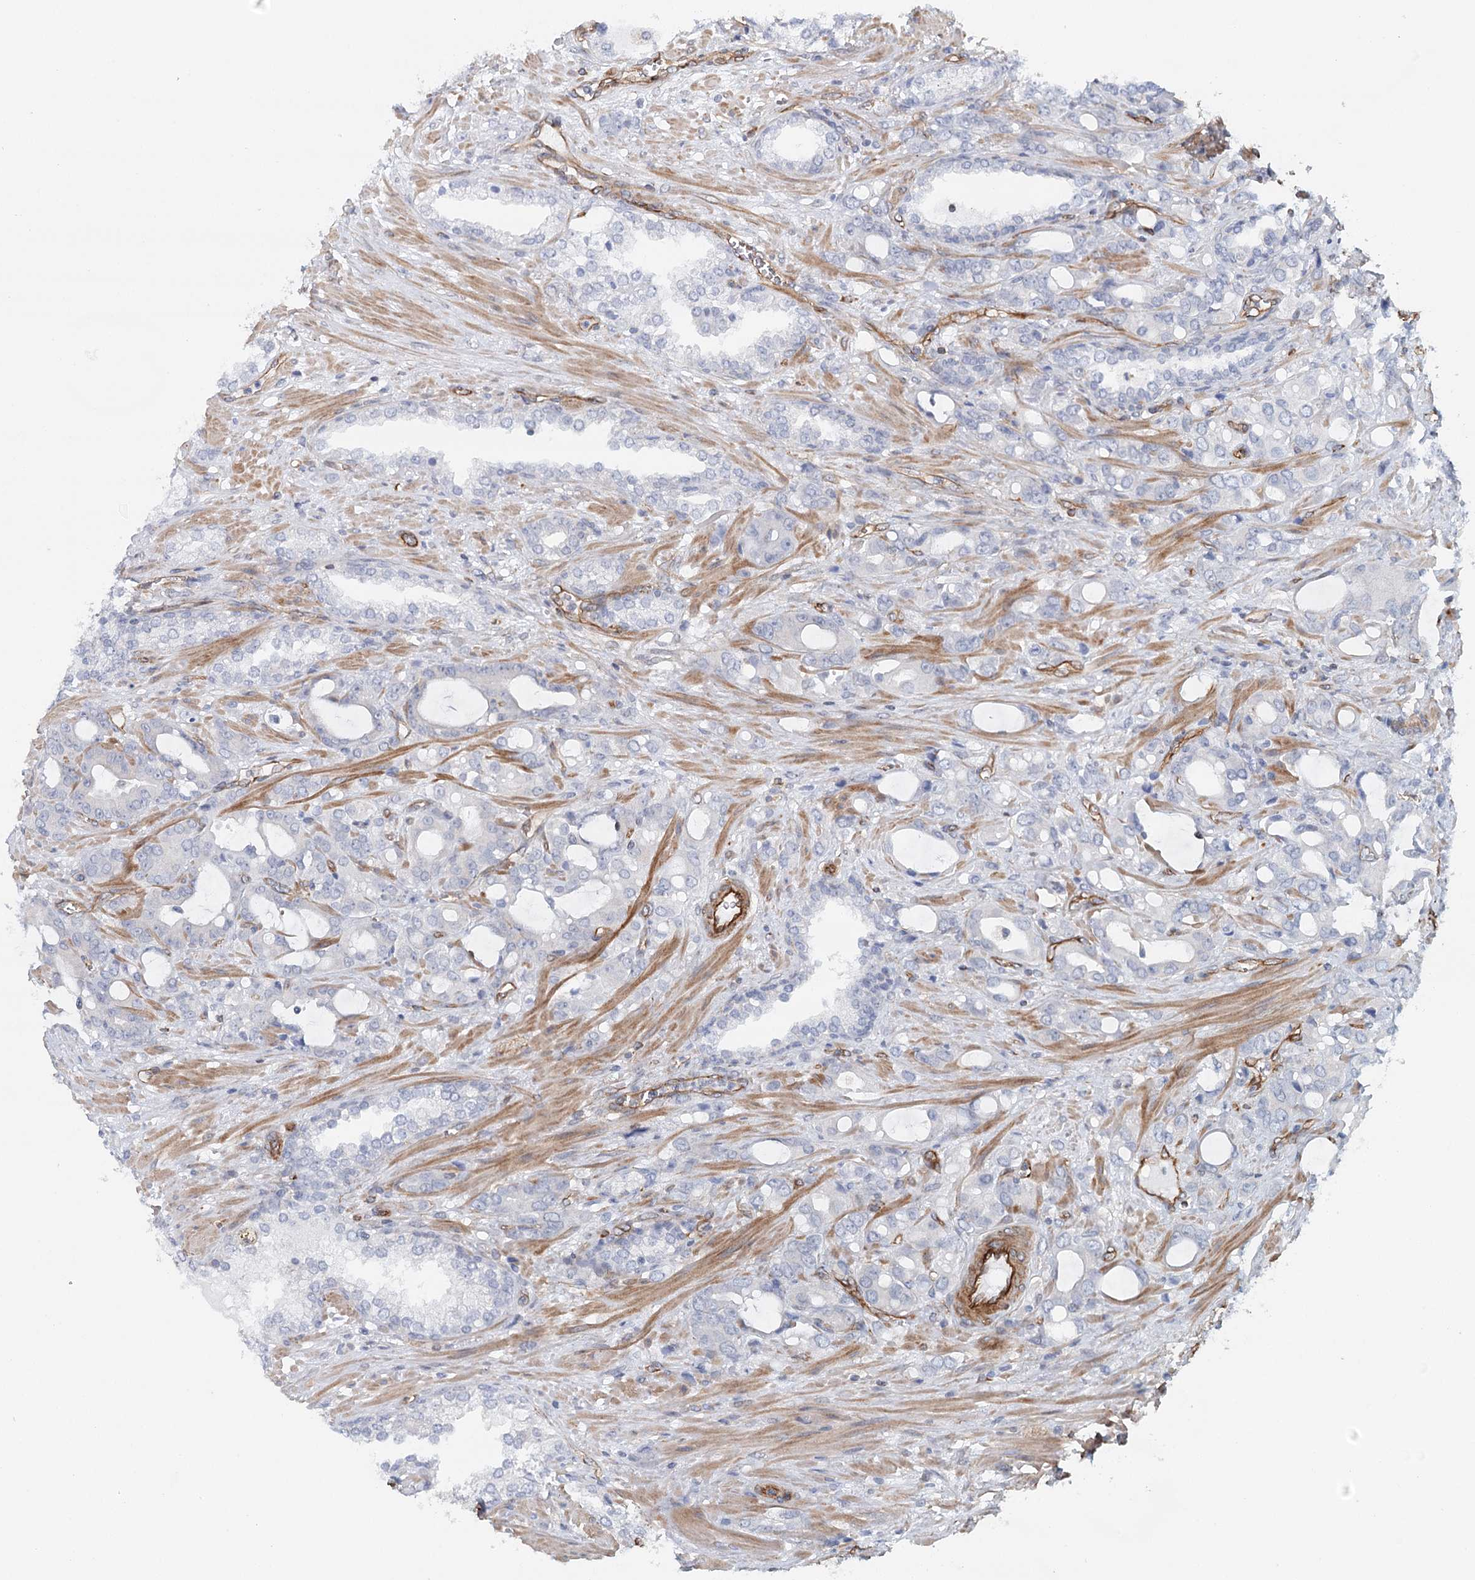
{"staining": {"intensity": "negative", "quantity": "none", "location": "none"}, "tissue": "prostate cancer", "cell_type": "Tumor cells", "image_type": "cancer", "snomed": [{"axis": "morphology", "description": "Adenocarcinoma, High grade"}, {"axis": "topography", "description": "Prostate"}], "caption": "Adenocarcinoma (high-grade) (prostate) stained for a protein using IHC demonstrates no expression tumor cells.", "gene": "SYNPO", "patient": {"sex": "male", "age": 72}}